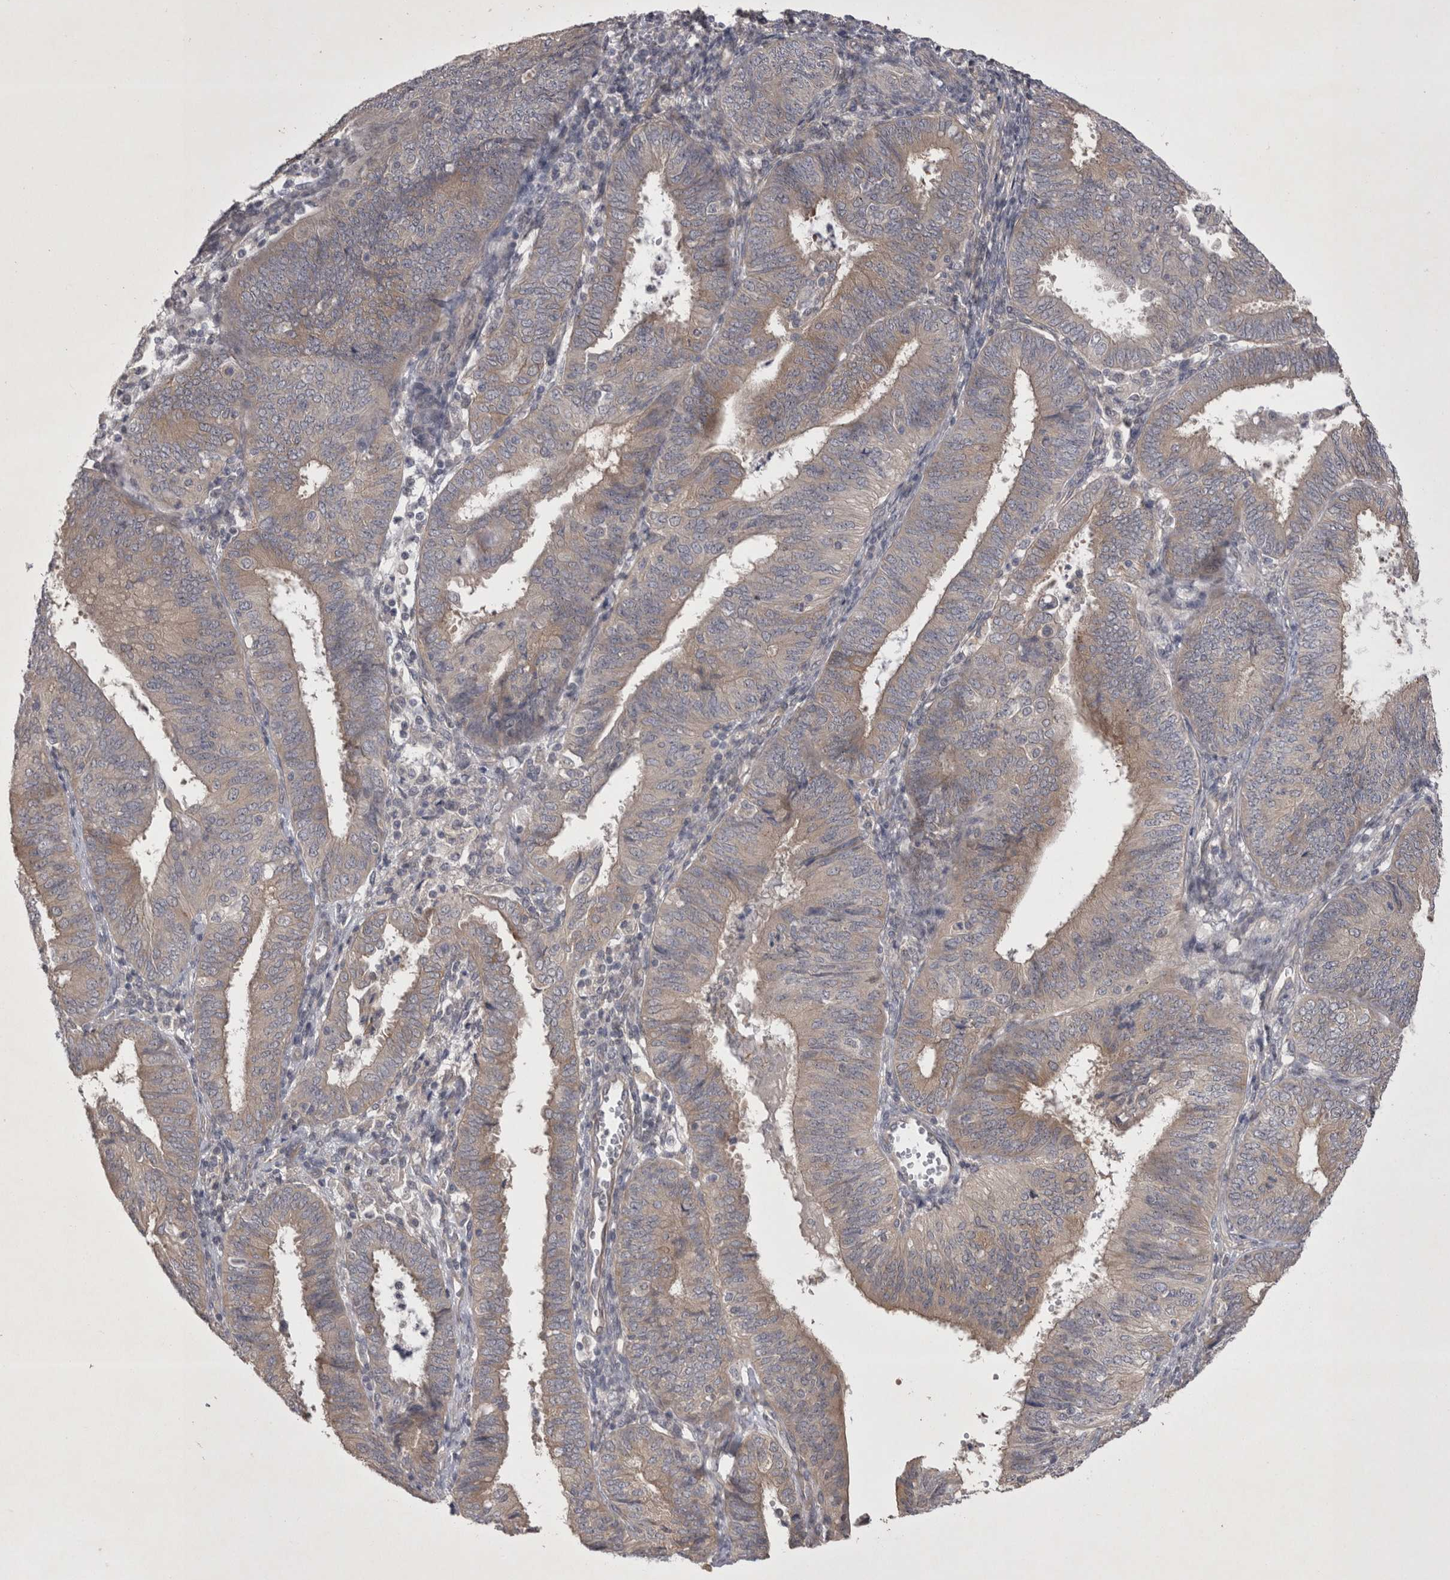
{"staining": {"intensity": "weak", "quantity": ">75%", "location": "cytoplasmic/membranous"}, "tissue": "endometrial cancer", "cell_type": "Tumor cells", "image_type": "cancer", "snomed": [{"axis": "morphology", "description": "Adenocarcinoma, NOS"}, {"axis": "topography", "description": "Endometrium"}], "caption": "Adenocarcinoma (endometrial) stained with a protein marker demonstrates weak staining in tumor cells.", "gene": "CTBS", "patient": {"sex": "female", "age": 58}}